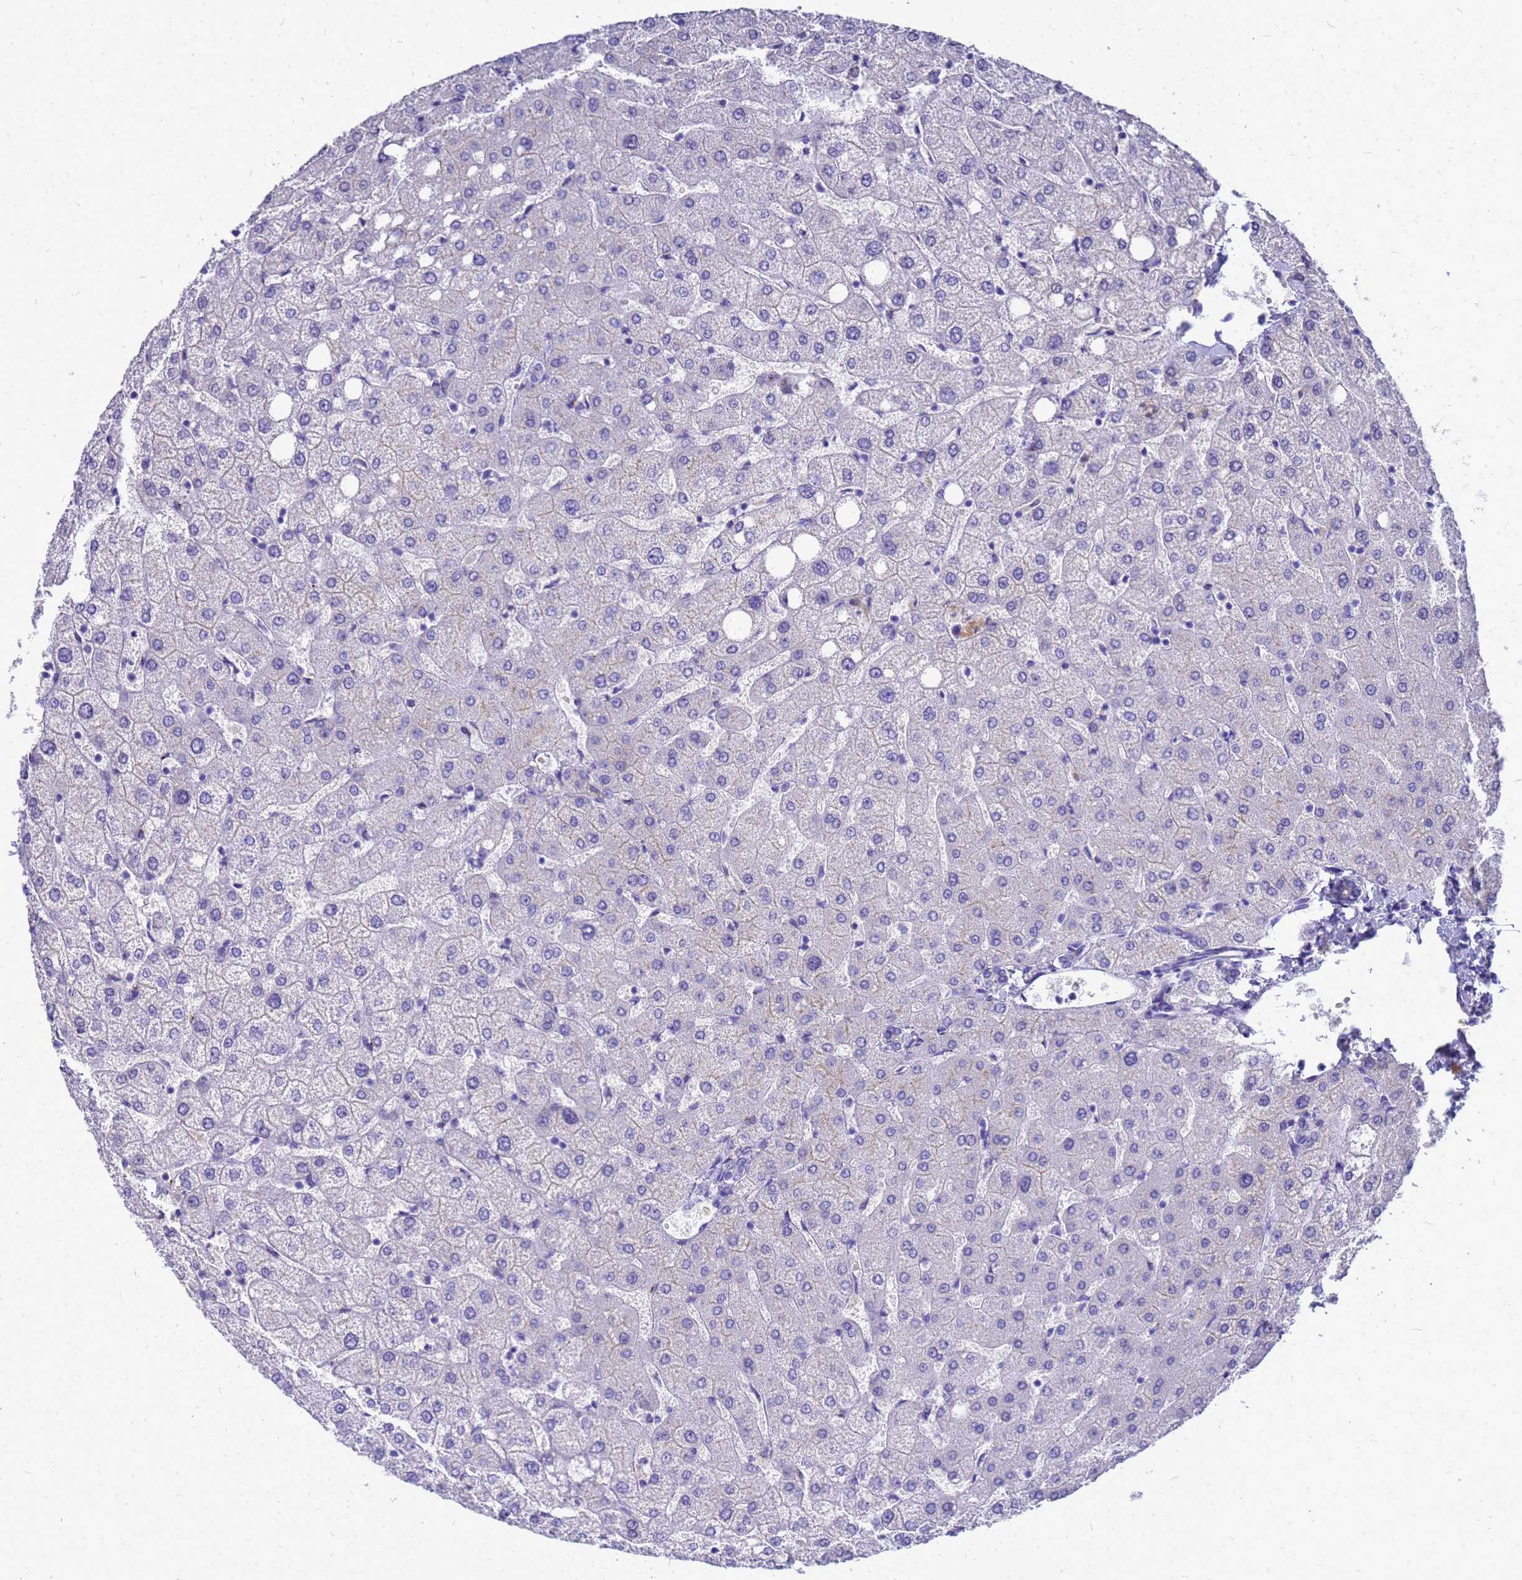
{"staining": {"intensity": "negative", "quantity": "none", "location": "none"}, "tissue": "liver", "cell_type": "Cholangiocytes", "image_type": "normal", "snomed": [{"axis": "morphology", "description": "Normal tissue, NOS"}, {"axis": "topography", "description": "Liver"}], "caption": "Immunohistochemistry image of benign liver: human liver stained with DAB displays no significant protein expression in cholangiocytes.", "gene": "OR52E2", "patient": {"sex": "female", "age": 54}}